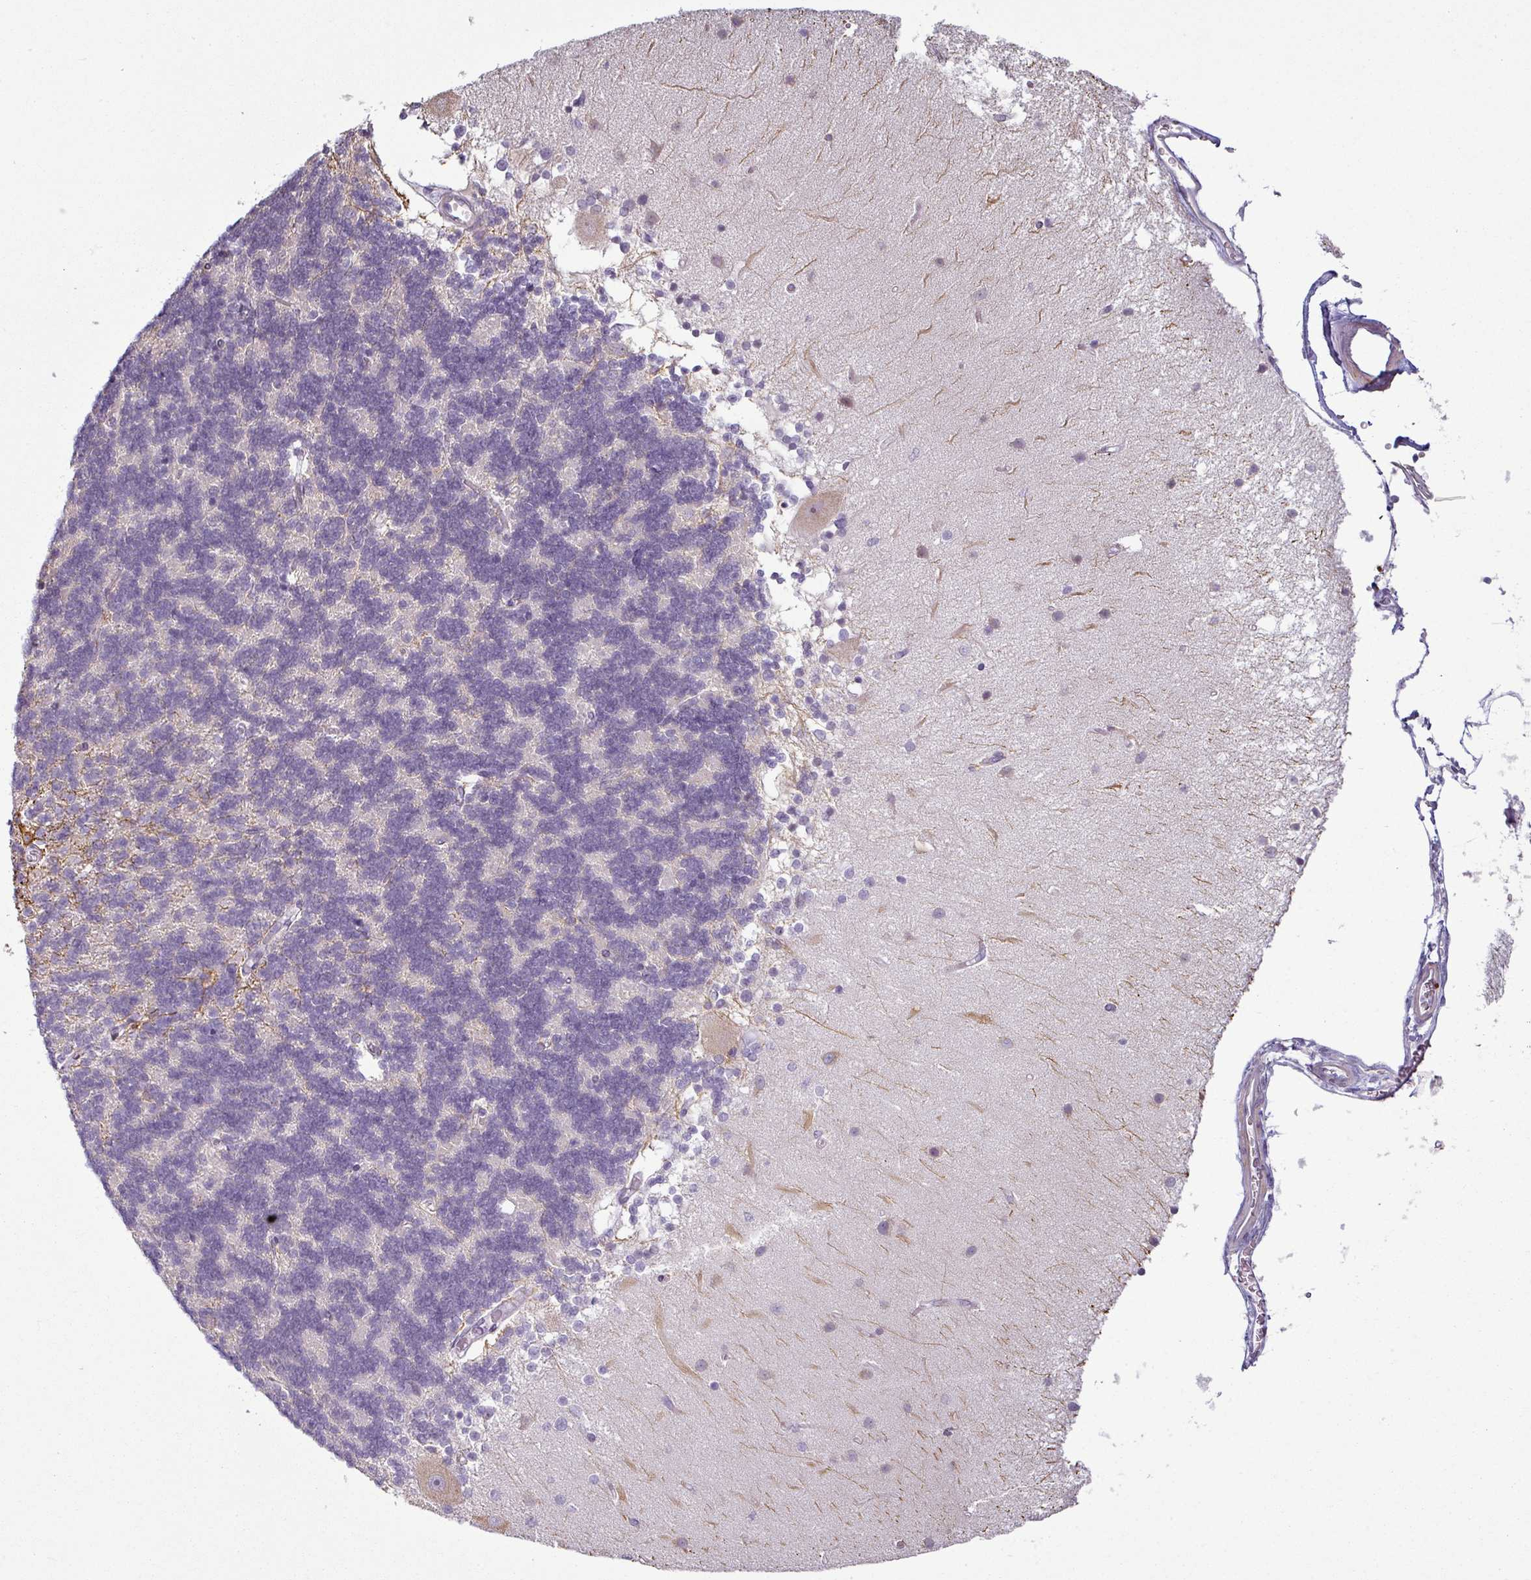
{"staining": {"intensity": "negative", "quantity": "none", "location": "none"}, "tissue": "cerebellum", "cell_type": "Cells in granular layer", "image_type": "normal", "snomed": [{"axis": "morphology", "description": "Normal tissue, NOS"}, {"axis": "topography", "description": "Cerebellum"}], "caption": "DAB (3,3'-diaminobenzidine) immunohistochemical staining of normal human cerebellum demonstrates no significant staining in cells in granular layer.", "gene": "OR52D1", "patient": {"sex": "female", "age": 54}}